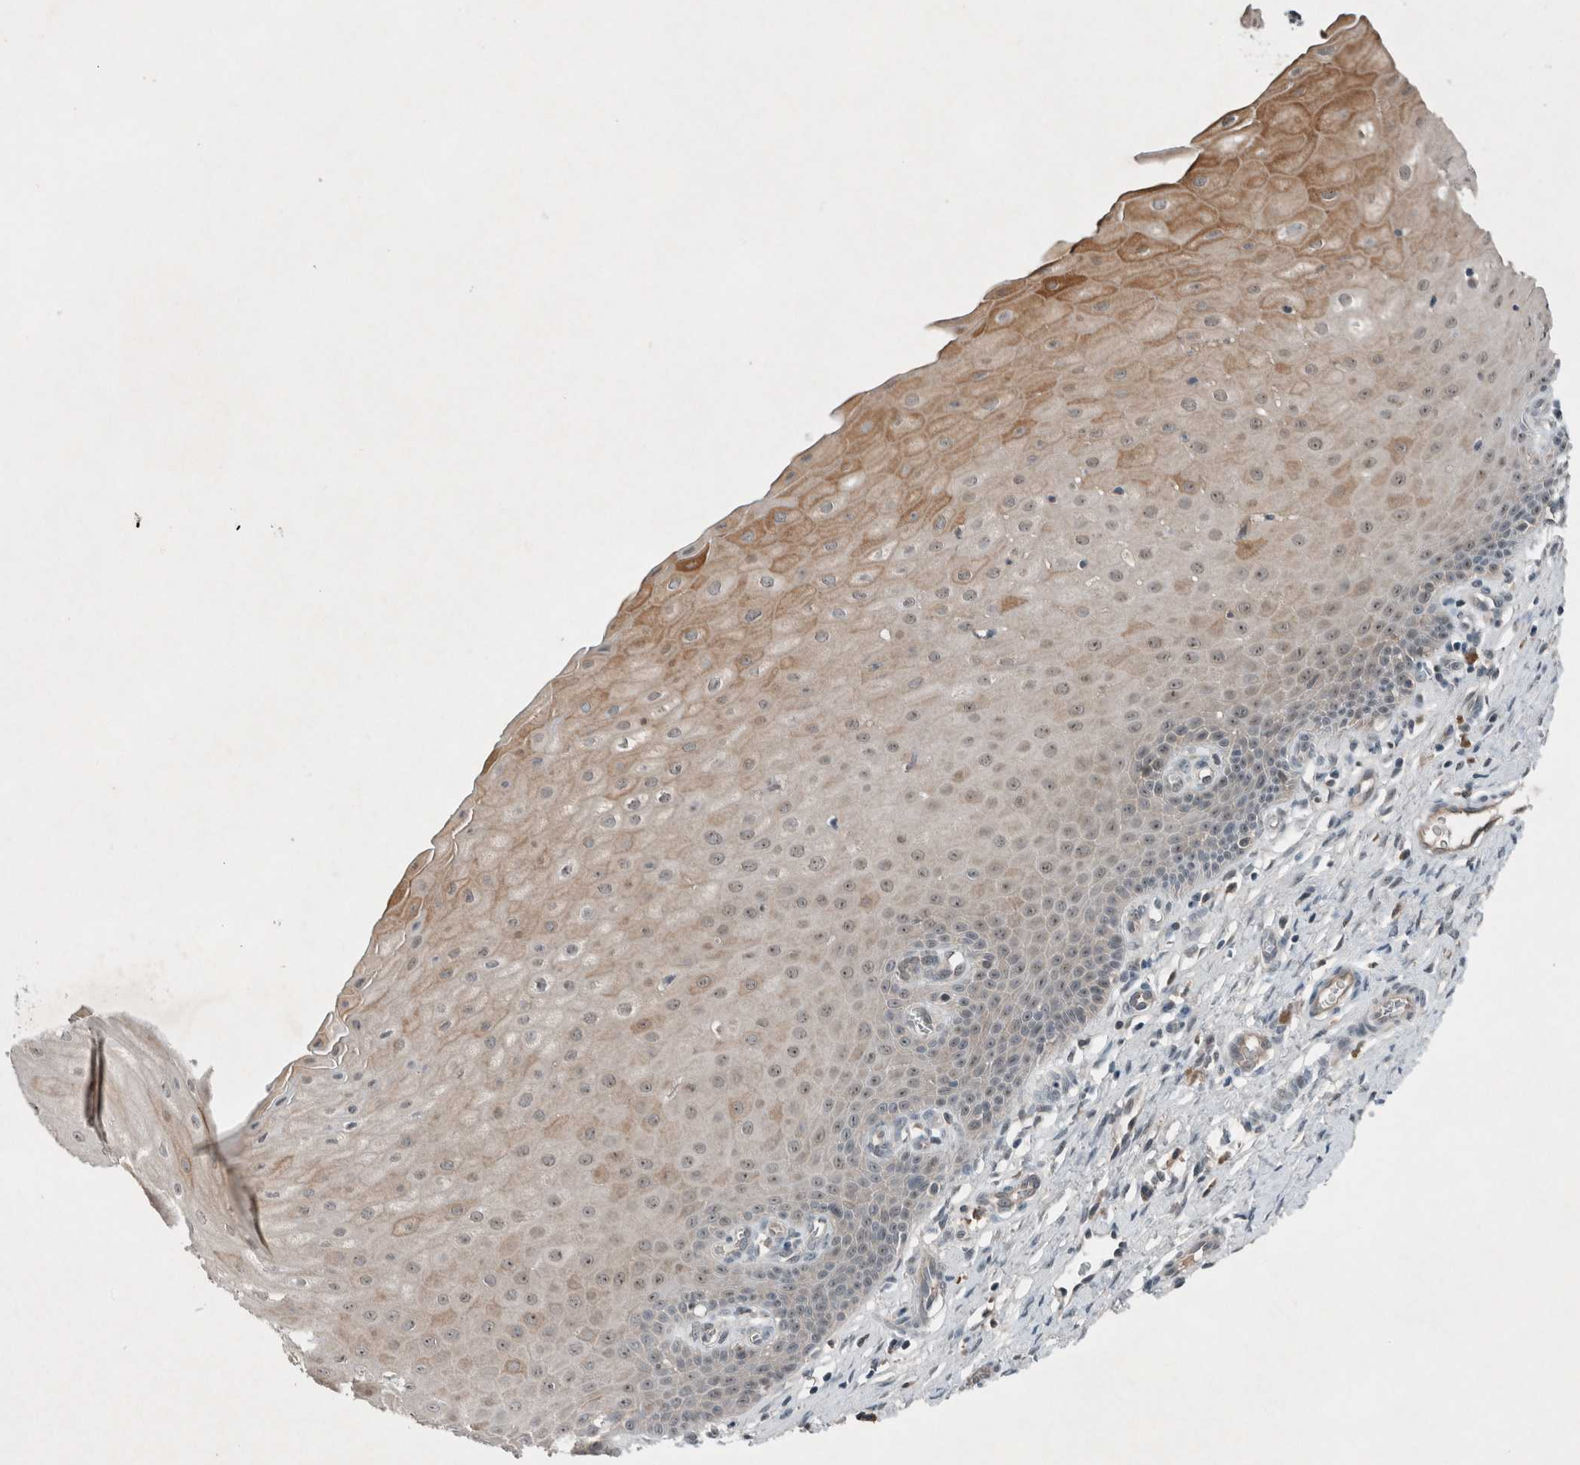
{"staining": {"intensity": "moderate", "quantity": "25%-75%", "location": "cytoplasmic/membranous"}, "tissue": "cervix", "cell_type": "Glandular cells", "image_type": "normal", "snomed": [{"axis": "morphology", "description": "Normal tissue, NOS"}, {"axis": "topography", "description": "Cervix"}], "caption": "High-magnification brightfield microscopy of normal cervix stained with DAB (brown) and counterstained with hematoxylin (blue). glandular cells exhibit moderate cytoplasmic/membranous staining is identified in about25%-75% of cells.", "gene": "ENSG00000285245", "patient": {"sex": "female", "age": 55}}